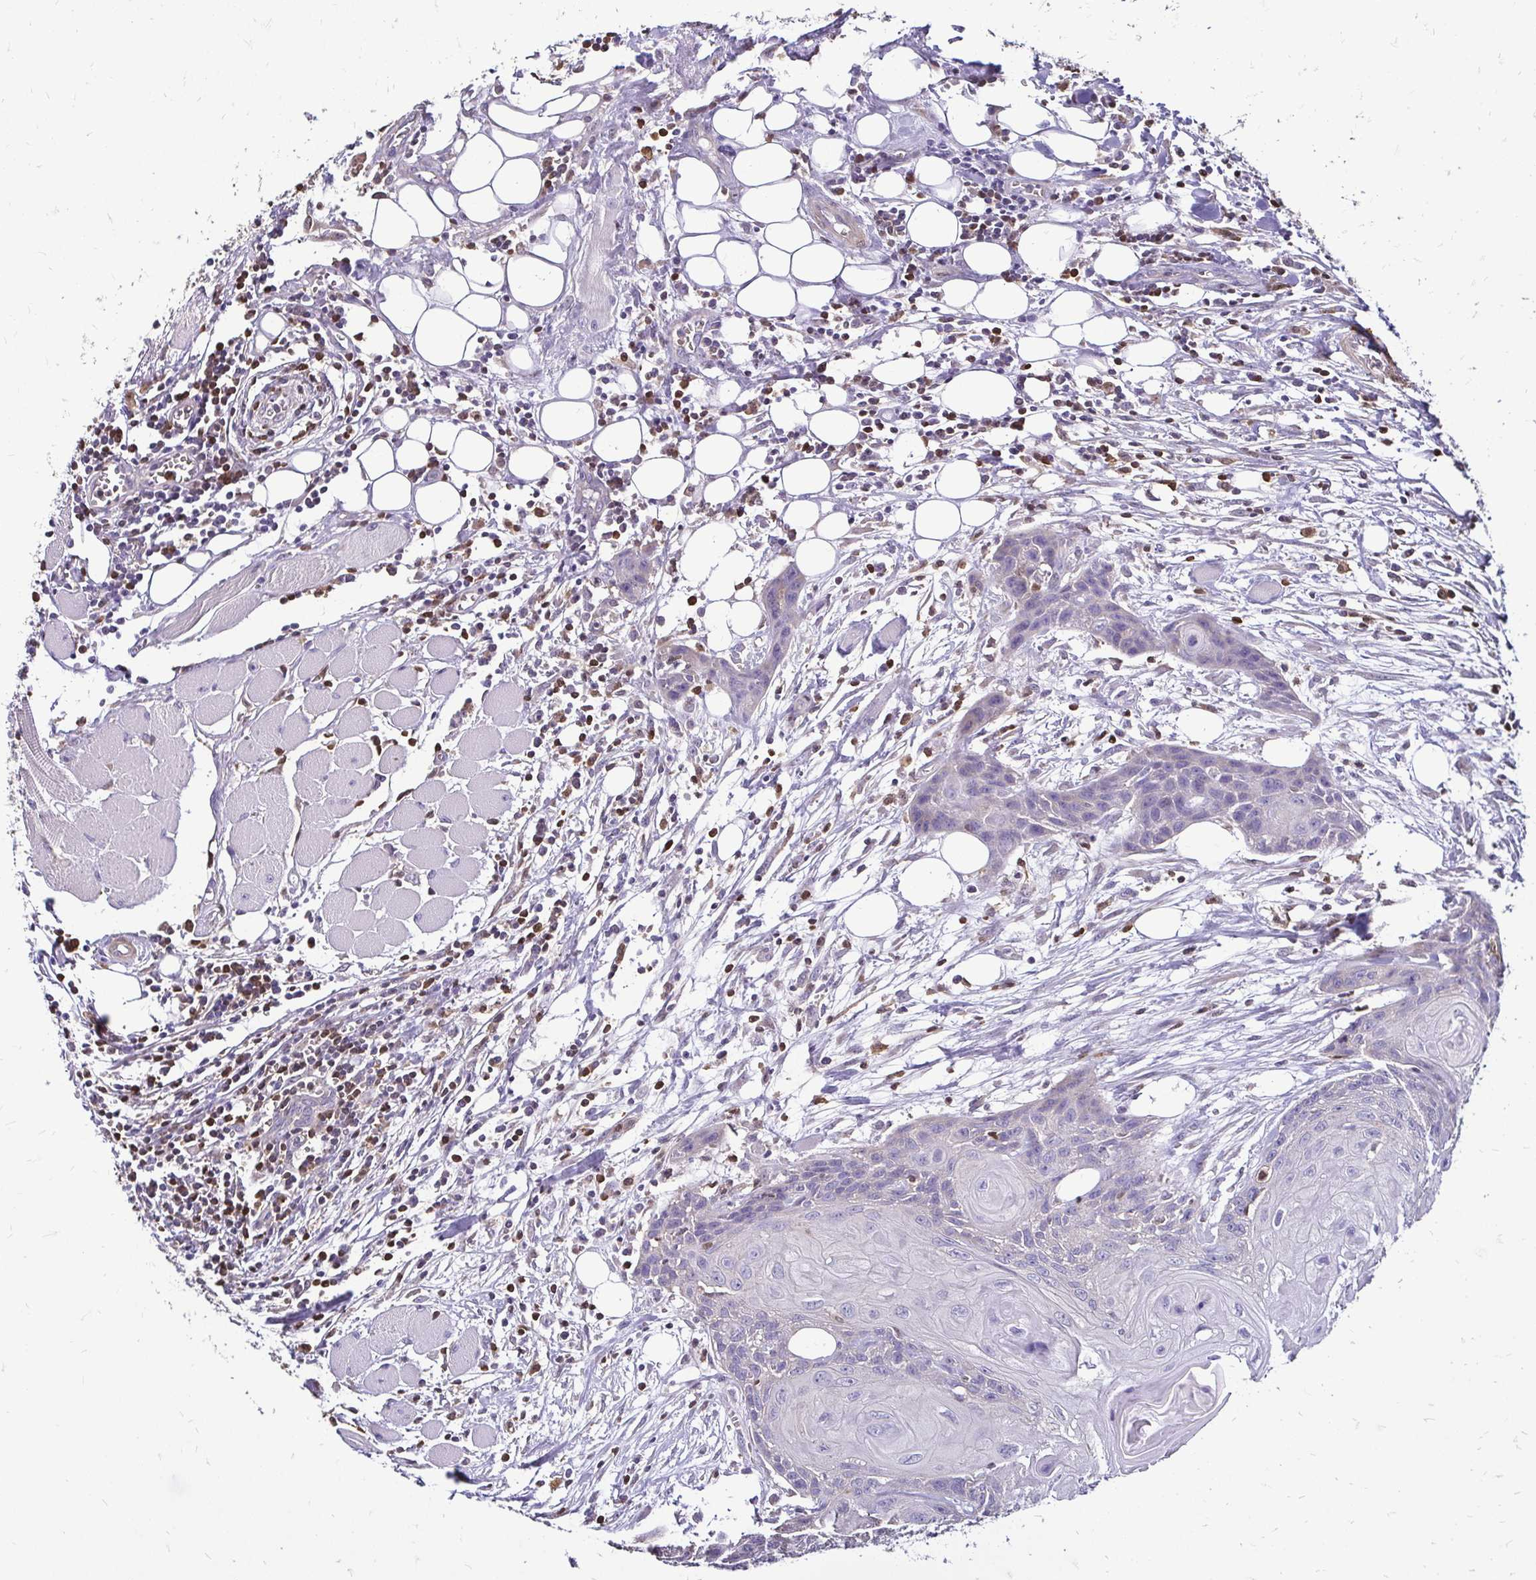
{"staining": {"intensity": "negative", "quantity": "none", "location": "none"}, "tissue": "head and neck cancer", "cell_type": "Tumor cells", "image_type": "cancer", "snomed": [{"axis": "morphology", "description": "Squamous cell carcinoma, NOS"}, {"axis": "topography", "description": "Oral tissue"}, {"axis": "topography", "description": "Head-Neck"}], "caption": "Tumor cells show no significant positivity in squamous cell carcinoma (head and neck). (DAB immunohistochemistry (IHC) with hematoxylin counter stain).", "gene": "ZFP1", "patient": {"sex": "male", "age": 58}}